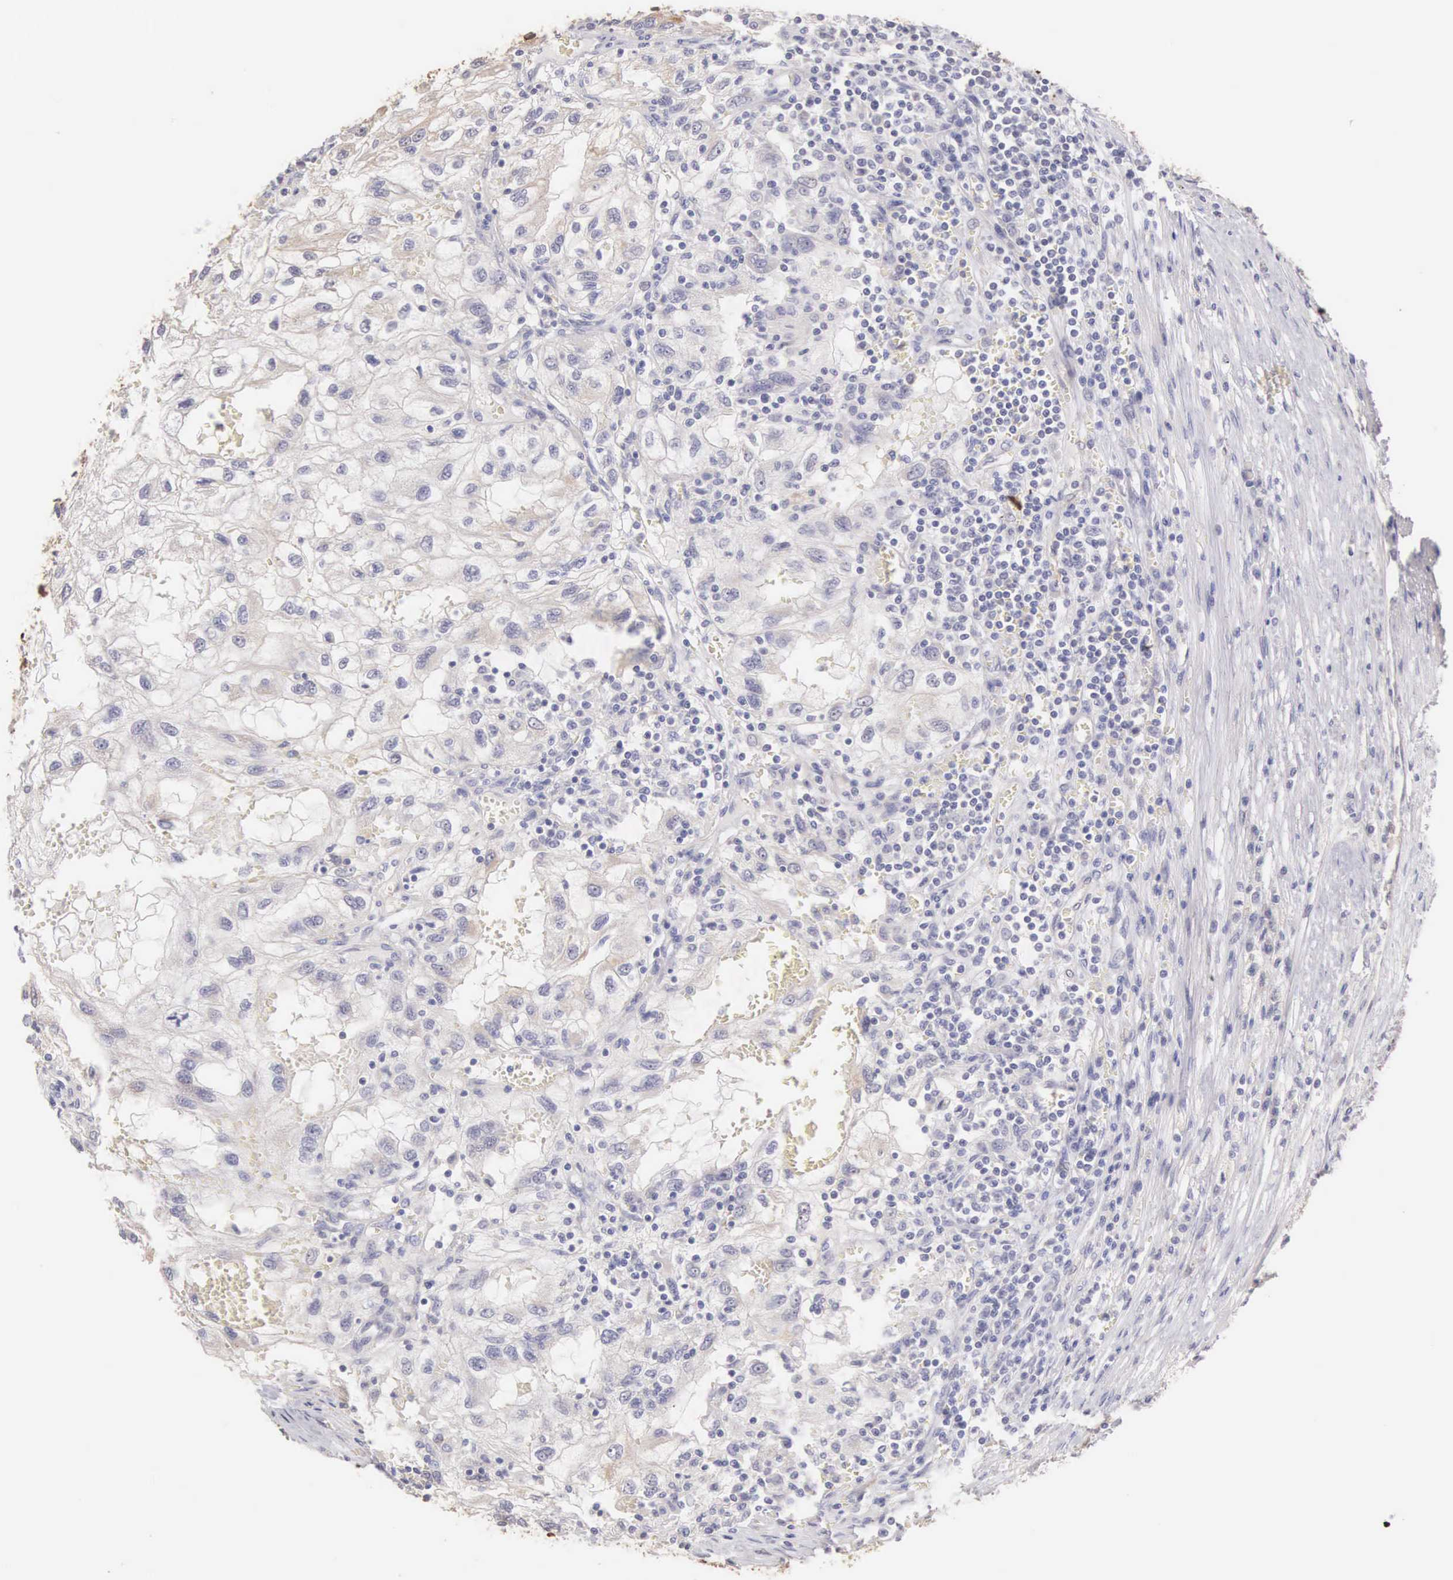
{"staining": {"intensity": "negative", "quantity": "none", "location": "none"}, "tissue": "renal cancer", "cell_type": "Tumor cells", "image_type": "cancer", "snomed": [{"axis": "morphology", "description": "Normal tissue, NOS"}, {"axis": "morphology", "description": "Adenocarcinoma, NOS"}, {"axis": "topography", "description": "Kidney"}], "caption": "High power microscopy histopathology image of an immunohistochemistry histopathology image of renal cancer, revealing no significant staining in tumor cells.", "gene": "PIR", "patient": {"sex": "male", "age": 71}}